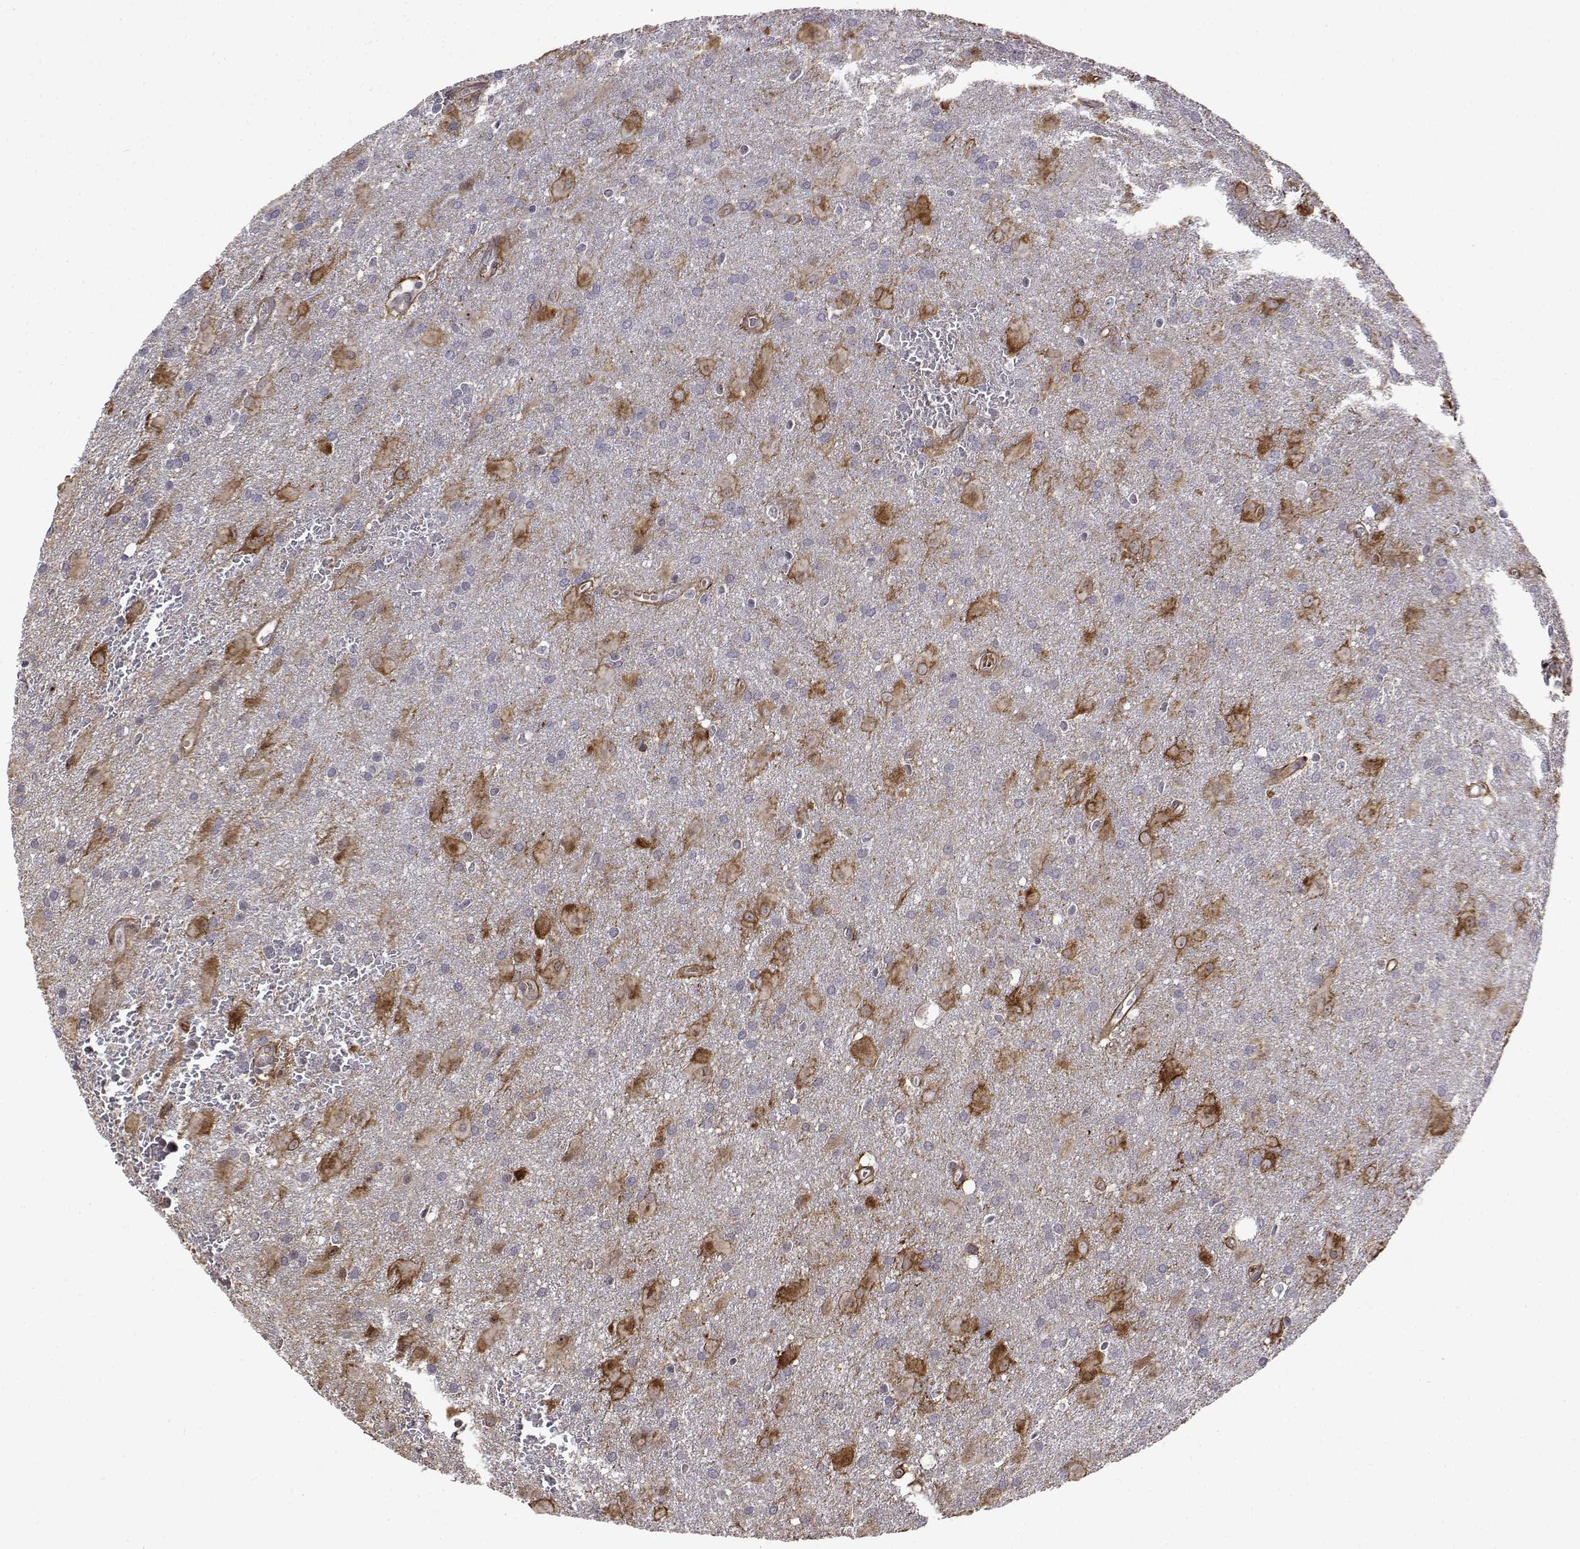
{"staining": {"intensity": "negative", "quantity": "none", "location": "none"}, "tissue": "glioma", "cell_type": "Tumor cells", "image_type": "cancer", "snomed": [{"axis": "morphology", "description": "Glioma, malignant, Low grade"}, {"axis": "topography", "description": "Brain"}], "caption": "Immunohistochemical staining of glioma exhibits no significant positivity in tumor cells. (DAB immunohistochemistry (IHC), high magnification).", "gene": "ITGA7", "patient": {"sex": "male", "age": 58}}